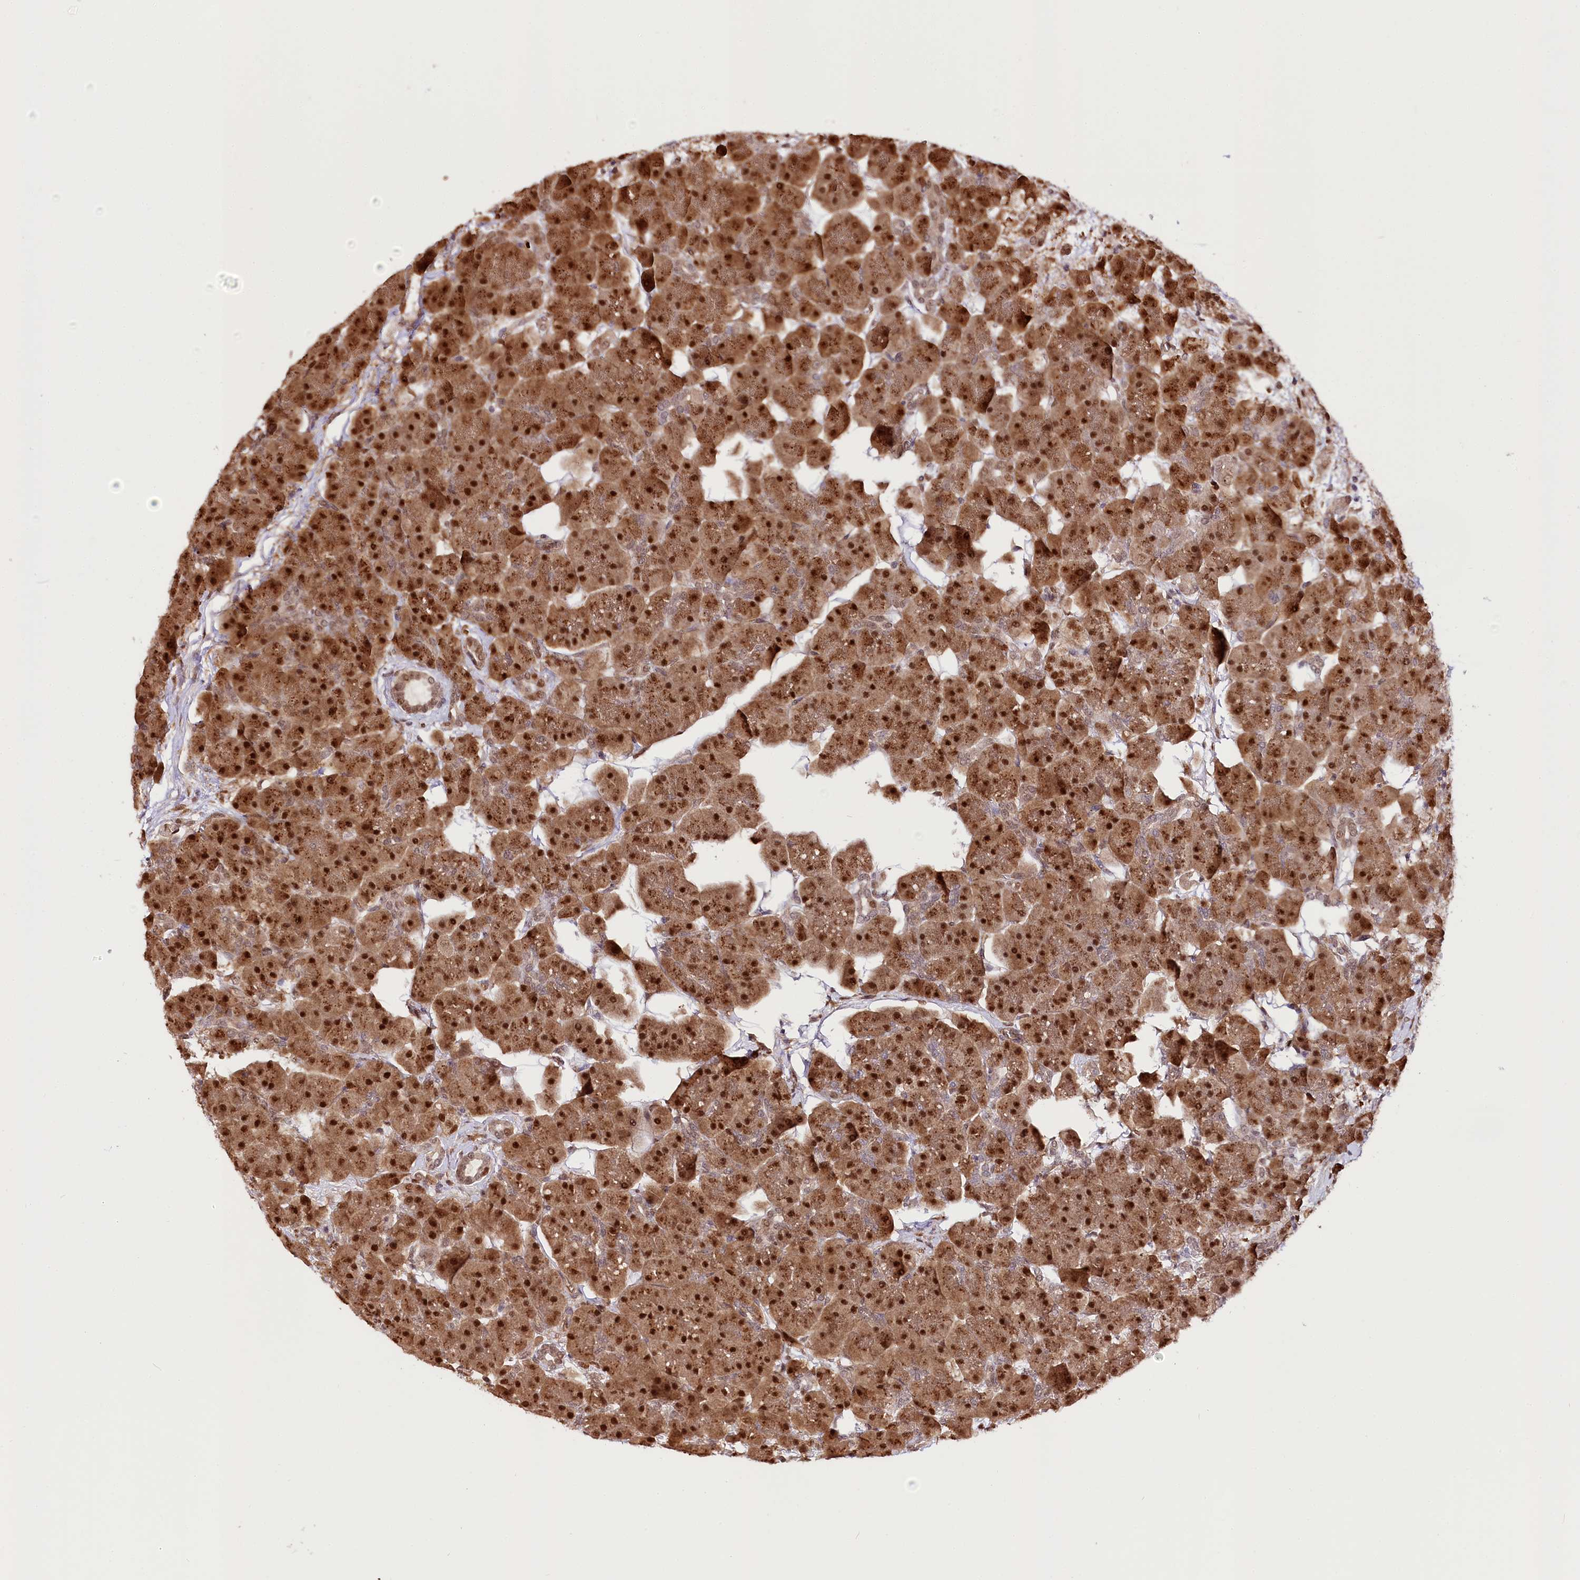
{"staining": {"intensity": "strong", "quantity": ">75%", "location": "cytoplasmic/membranous,nuclear"}, "tissue": "pancreas", "cell_type": "Exocrine glandular cells", "image_type": "normal", "snomed": [{"axis": "morphology", "description": "Normal tissue, NOS"}, {"axis": "topography", "description": "Pancreas"}], "caption": "An immunohistochemistry histopathology image of unremarkable tissue is shown. Protein staining in brown highlights strong cytoplasmic/membranous,nuclear positivity in pancreas within exocrine glandular cells. Nuclei are stained in blue.", "gene": "GNL3L", "patient": {"sex": "male", "age": 66}}